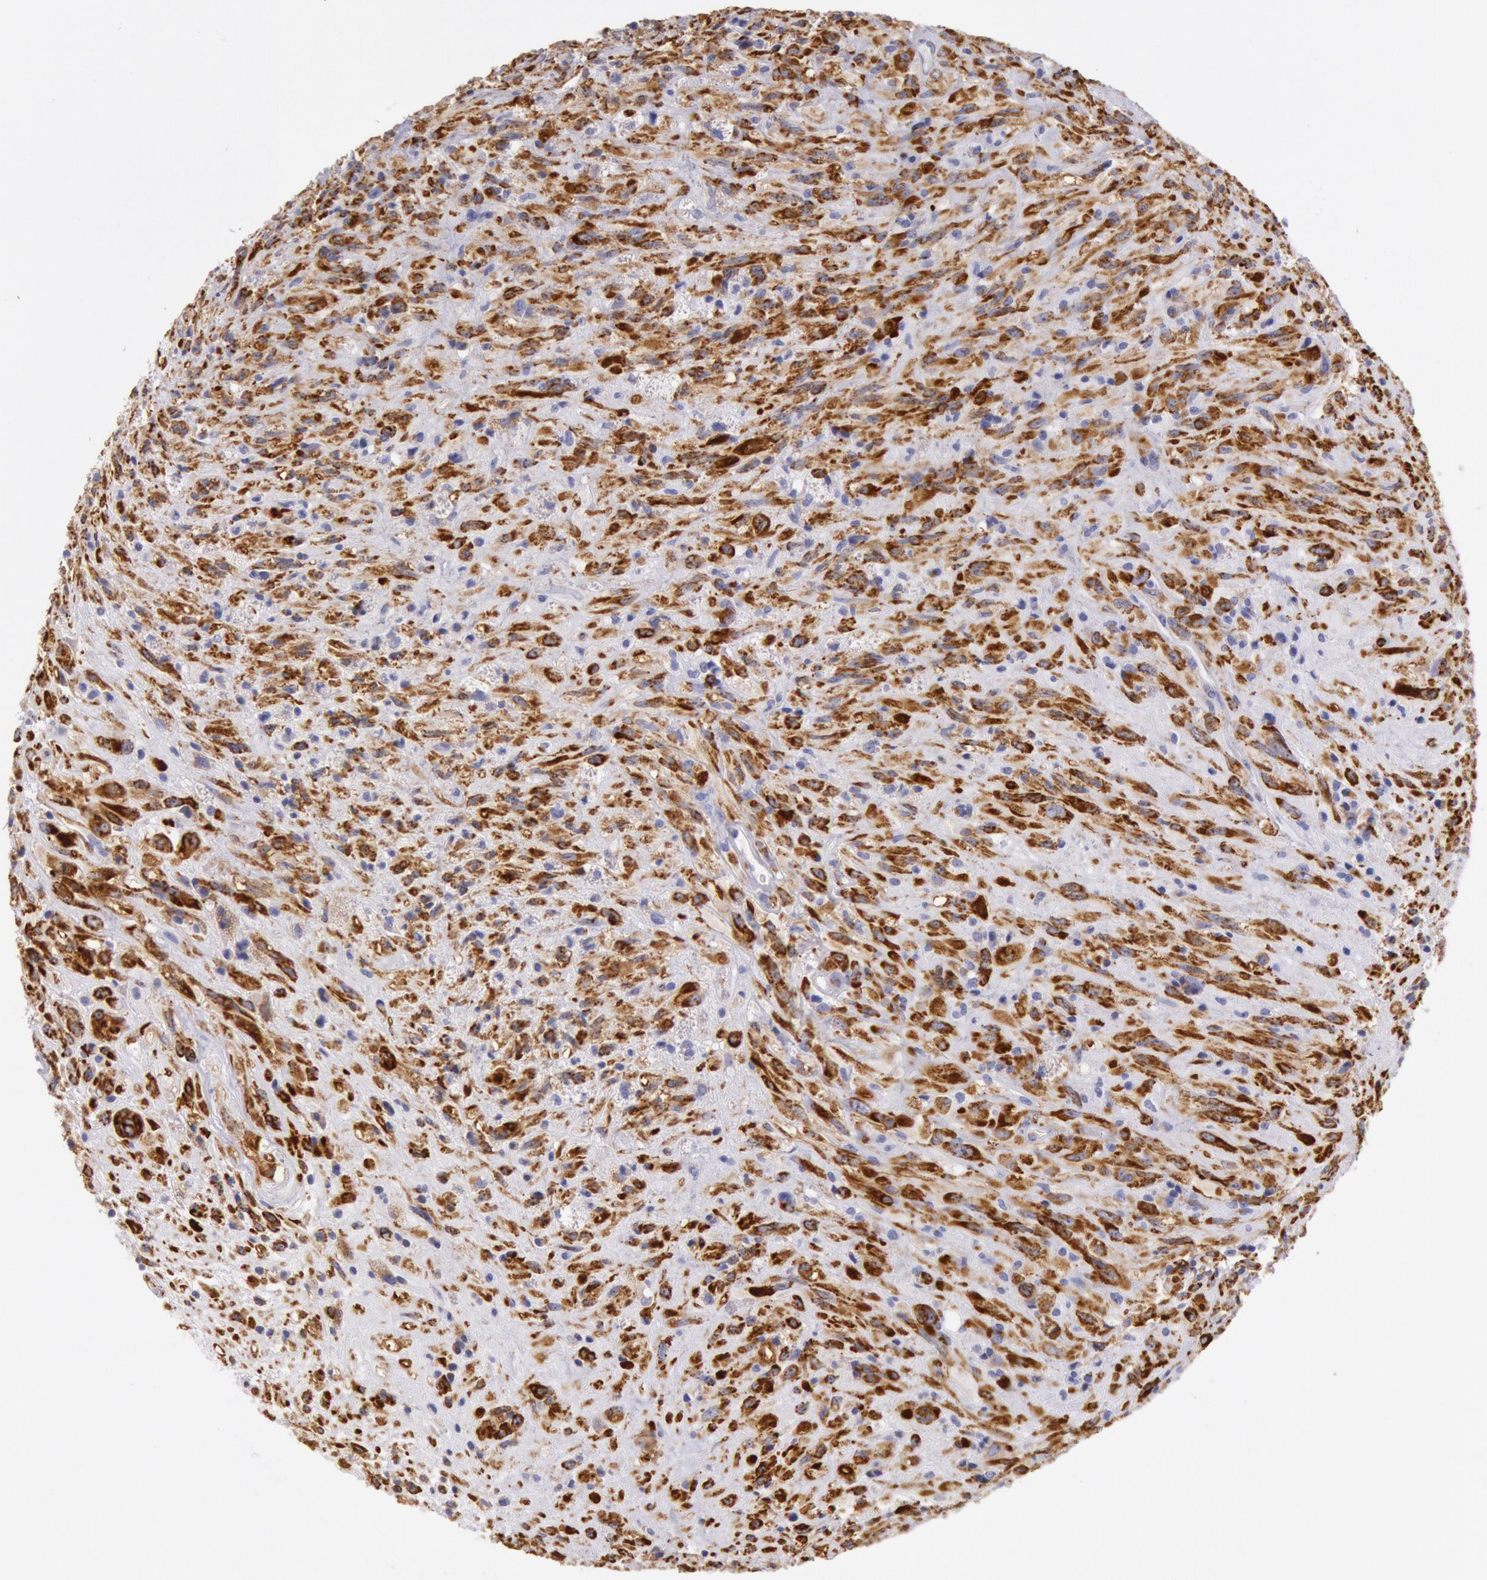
{"staining": {"intensity": "strong", "quantity": ">75%", "location": "cytoplasmic/membranous"}, "tissue": "glioma", "cell_type": "Tumor cells", "image_type": "cancer", "snomed": [{"axis": "morphology", "description": "Glioma, malignant, High grade"}, {"axis": "topography", "description": "Brain"}], "caption": "There is high levels of strong cytoplasmic/membranous expression in tumor cells of malignant glioma (high-grade), as demonstrated by immunohistochemical staining (brown color).", "gene": "CIDEB", "patient": {"sex": "male", "age": 48}}